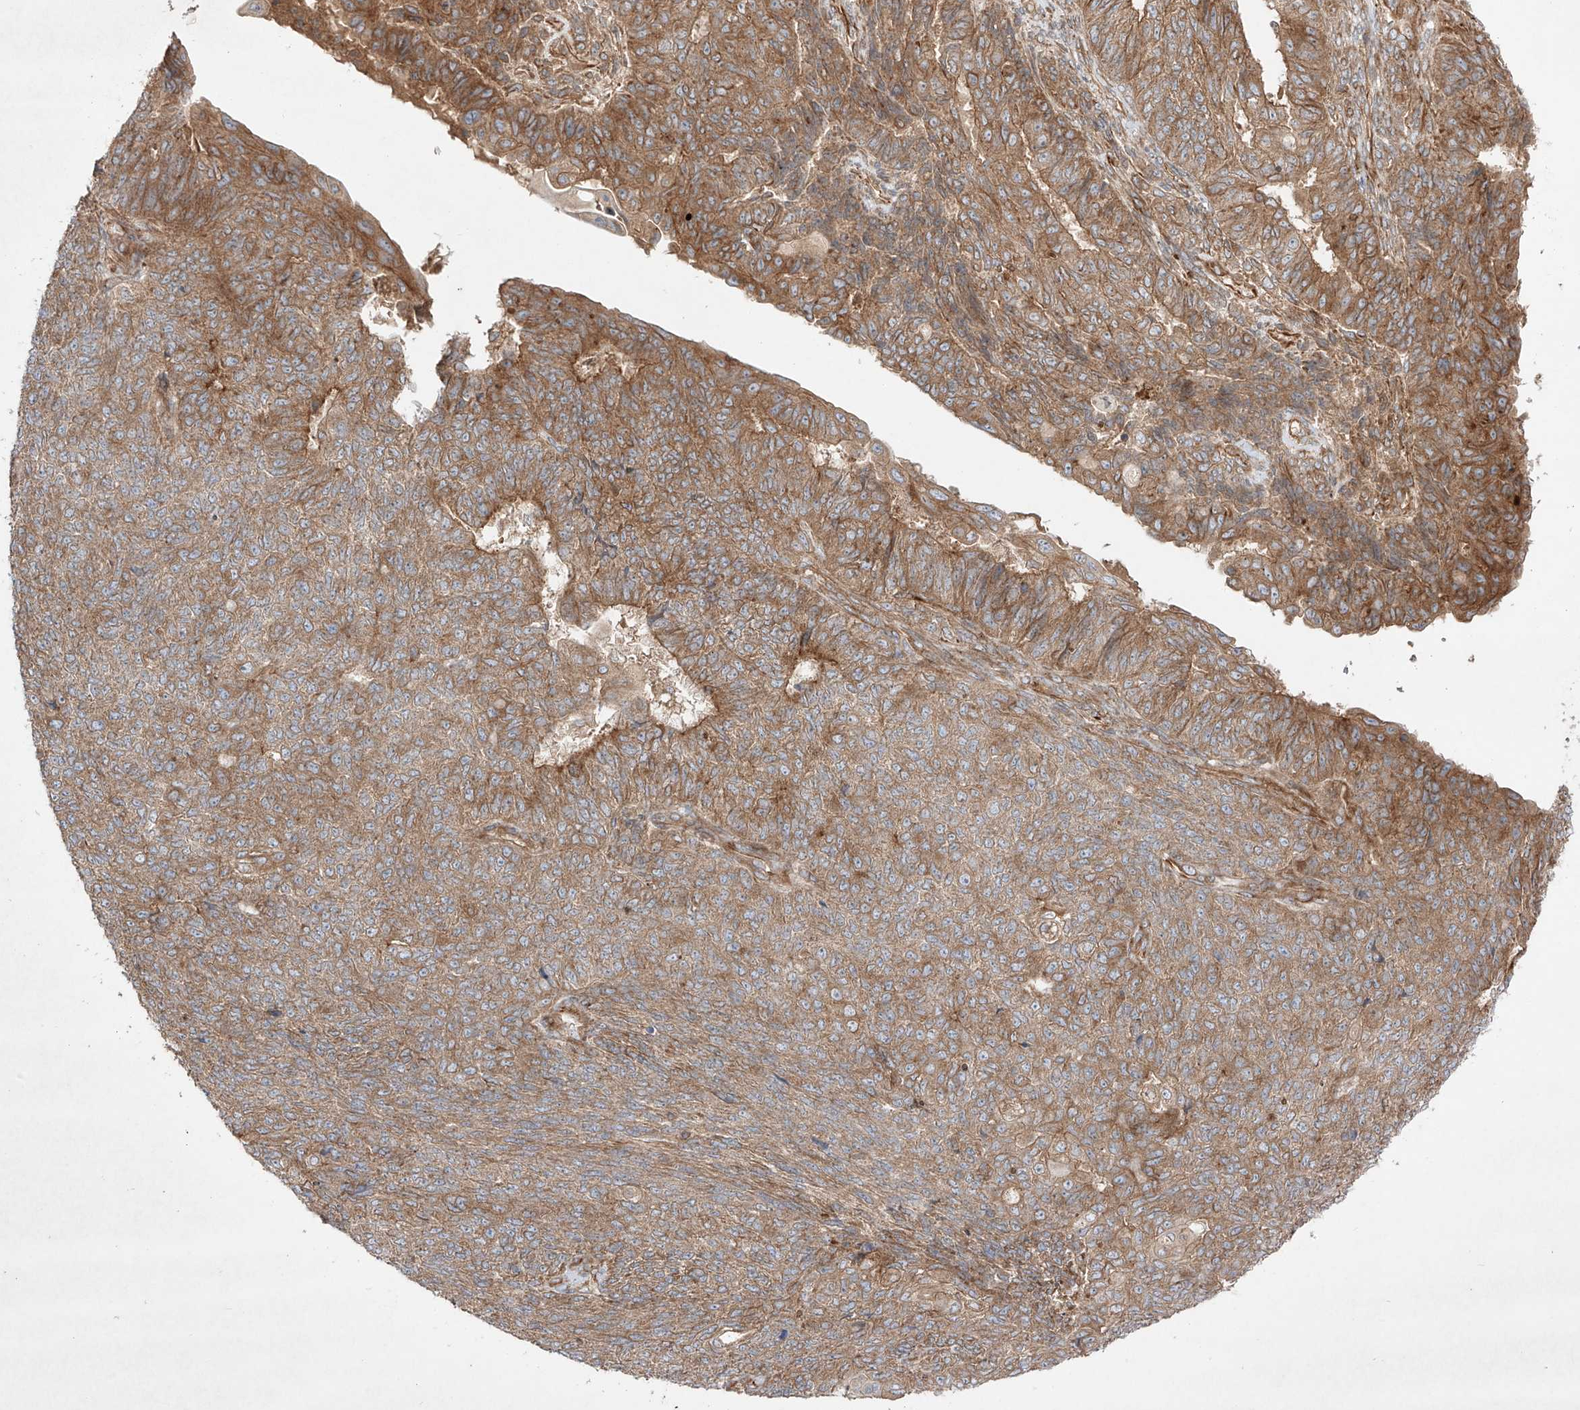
{"staining": {"intensity": "moderate", "quantity": ">75%", "location": "cytoplasmic/membranous"}, "tissue": "endometrial cancer", "cell_type": "Tumor cells", "image_type": "cancer", "snomed": [{"axis": "morphology", "description": "Adenocarcinoma, NOS"}, {"axis": "topography", "description": "Endometrium"}], "caption": "IHC staining of endometrial cancer, which reveals medium levels of moderate cytoplasmic/membranous staining in approximately >75% of tumor cells indicating moderate cytoplasmic/membranous protein staining. The staining was performed using DAB (3,3'-diaminobenzidine) (brown) for protein detection and nuclei were counterstained in hematoxylin (blue).", "gene": "YKT6", "patient": {"sex": "female", "age": 32}}